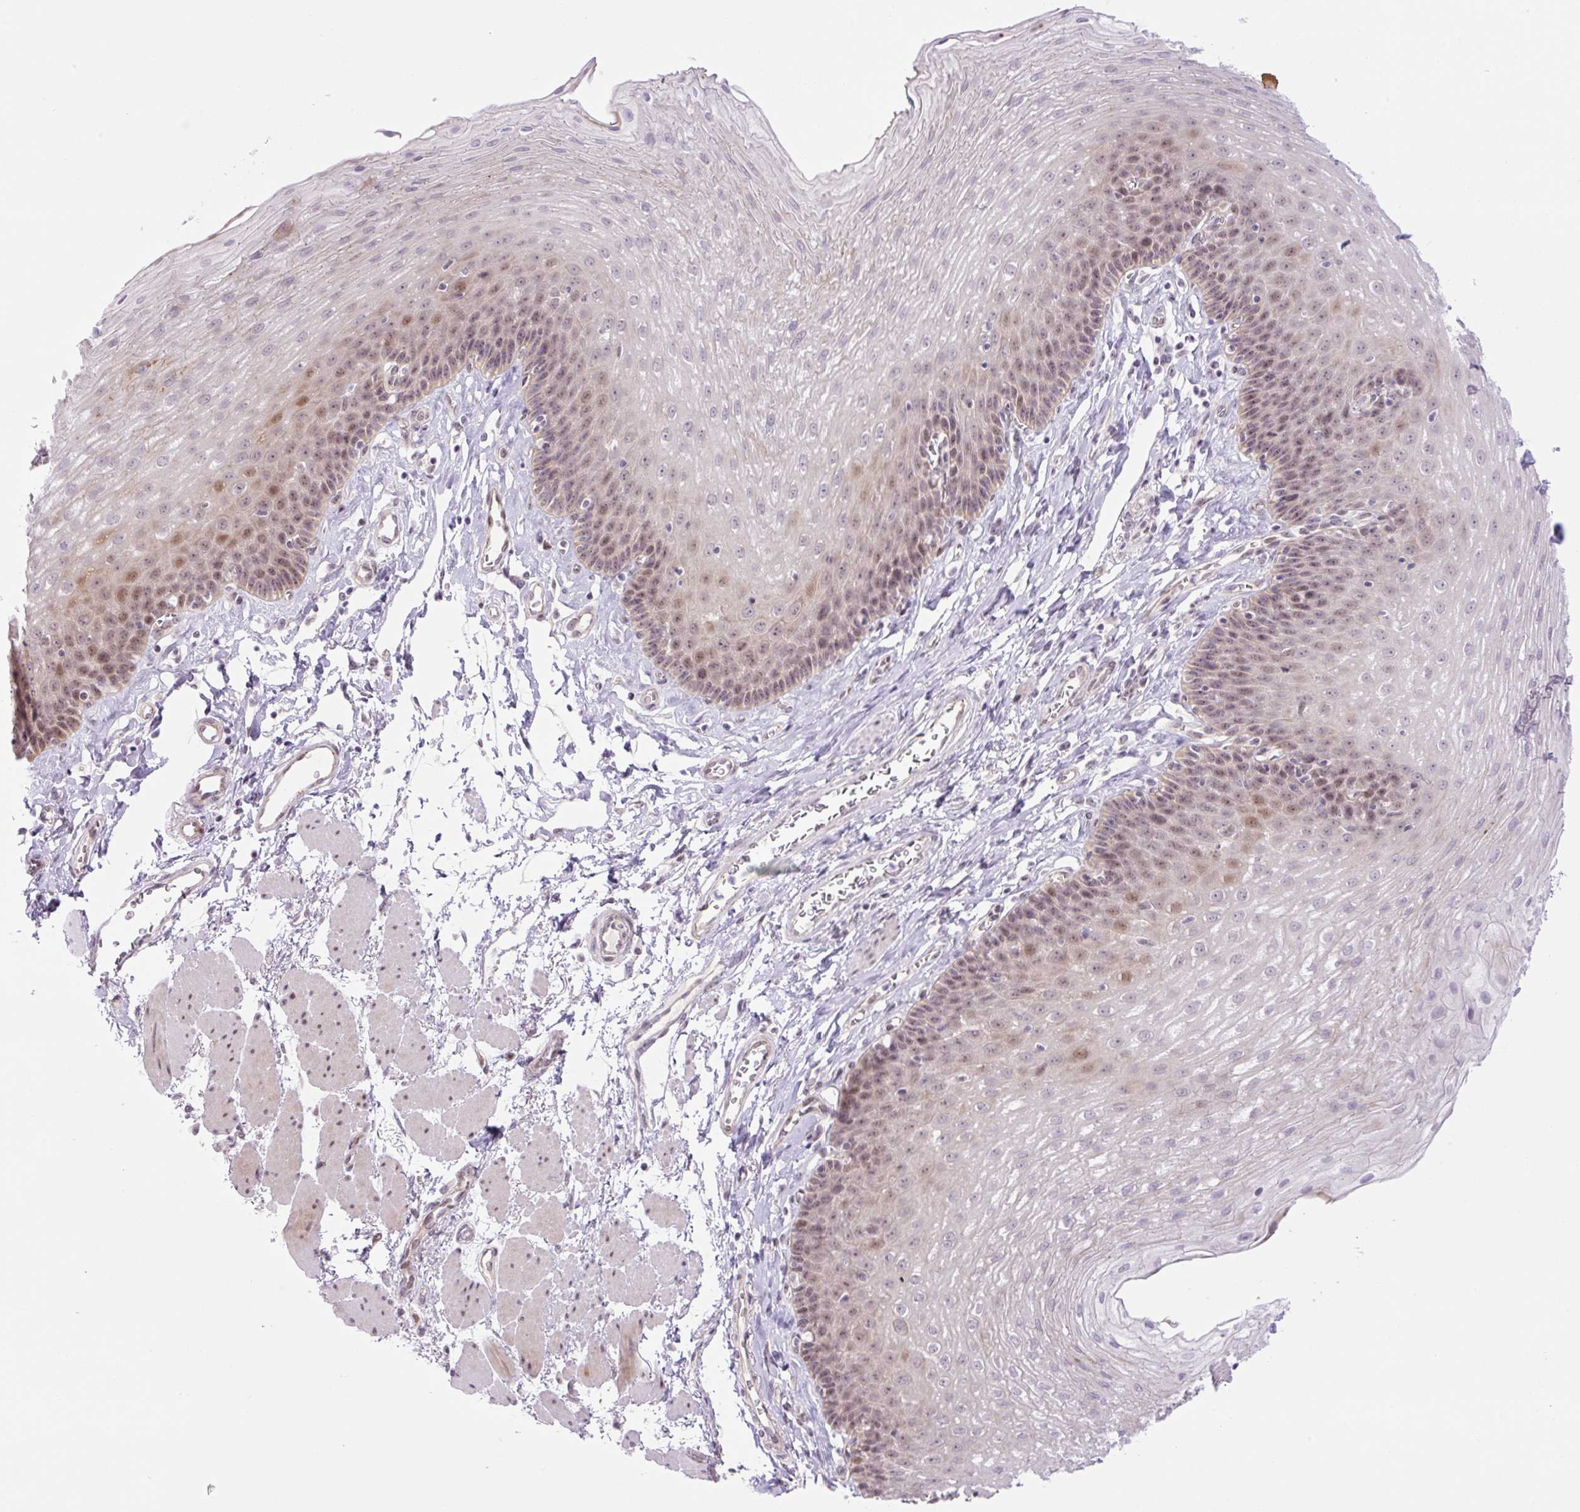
{"staining": {"intensity": "moderate", "quantity": "25%-75%", "location": "nuclear"}, "tissue": "esophagus", "cell_type": "Squamous epithelial cells", "image_type": "normal", "snomed": [{"axis": "morphology", "description": "Normal tissue, NOS"}, {"axis": "topography", "description": "Esophagus"}], "caption": "Esophagus stained with immunohistochemistry displays moderate nuclear positivity in approximately 25%-75% of squamous epithelial cells. (DAB (3,3'-diaminobenzidine) = brown stain, brightfield microscopy at high magnification).", "gene": "ICE1", "patient": {"sex": "female", "age": 81}}